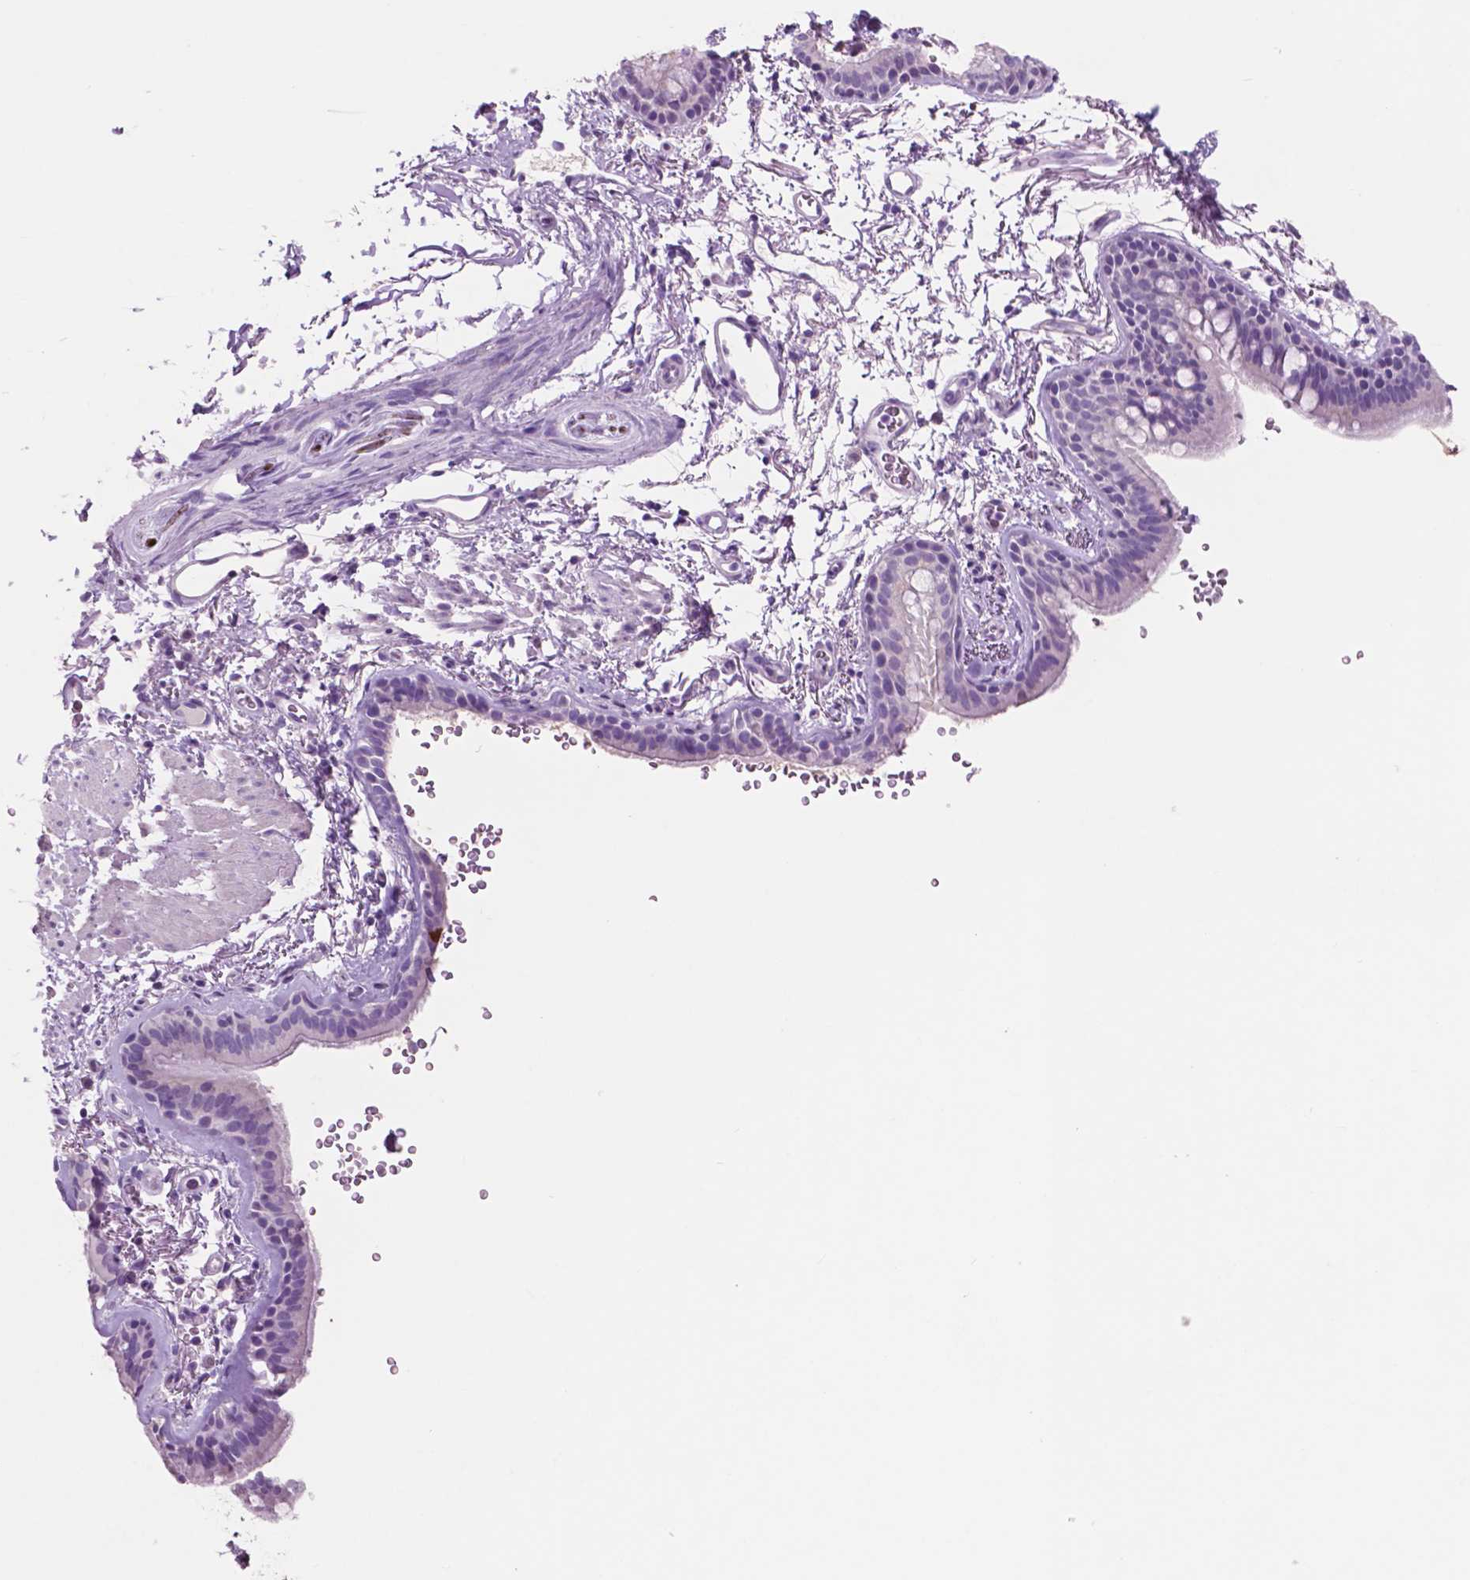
{"staining": {"intensity": "negative", "quantity": "none", "location": "none"}, "tissue": "bronchus", "cell_type": "Respiratory epithelial cells", "image_type": "normal", "snomed": [{"axis": "morphology", "description": "Normal tissue, NOS"}, {"axis": "topography", "description": "Lymph node"}, {"axis": "topography", "description": "Bronchus"}], "caption": "Respiratory epithelial cells are negative for brown protein staining in unremarkable bronchus. (Stains: DAB (3,3'-diaminobenzidine) IHC with hematoxylin counter stain, Microscopy: brightfield microscopy at high magnification).", "gene": "IDO1", "patient": {"sex": "female", "age": 70}}